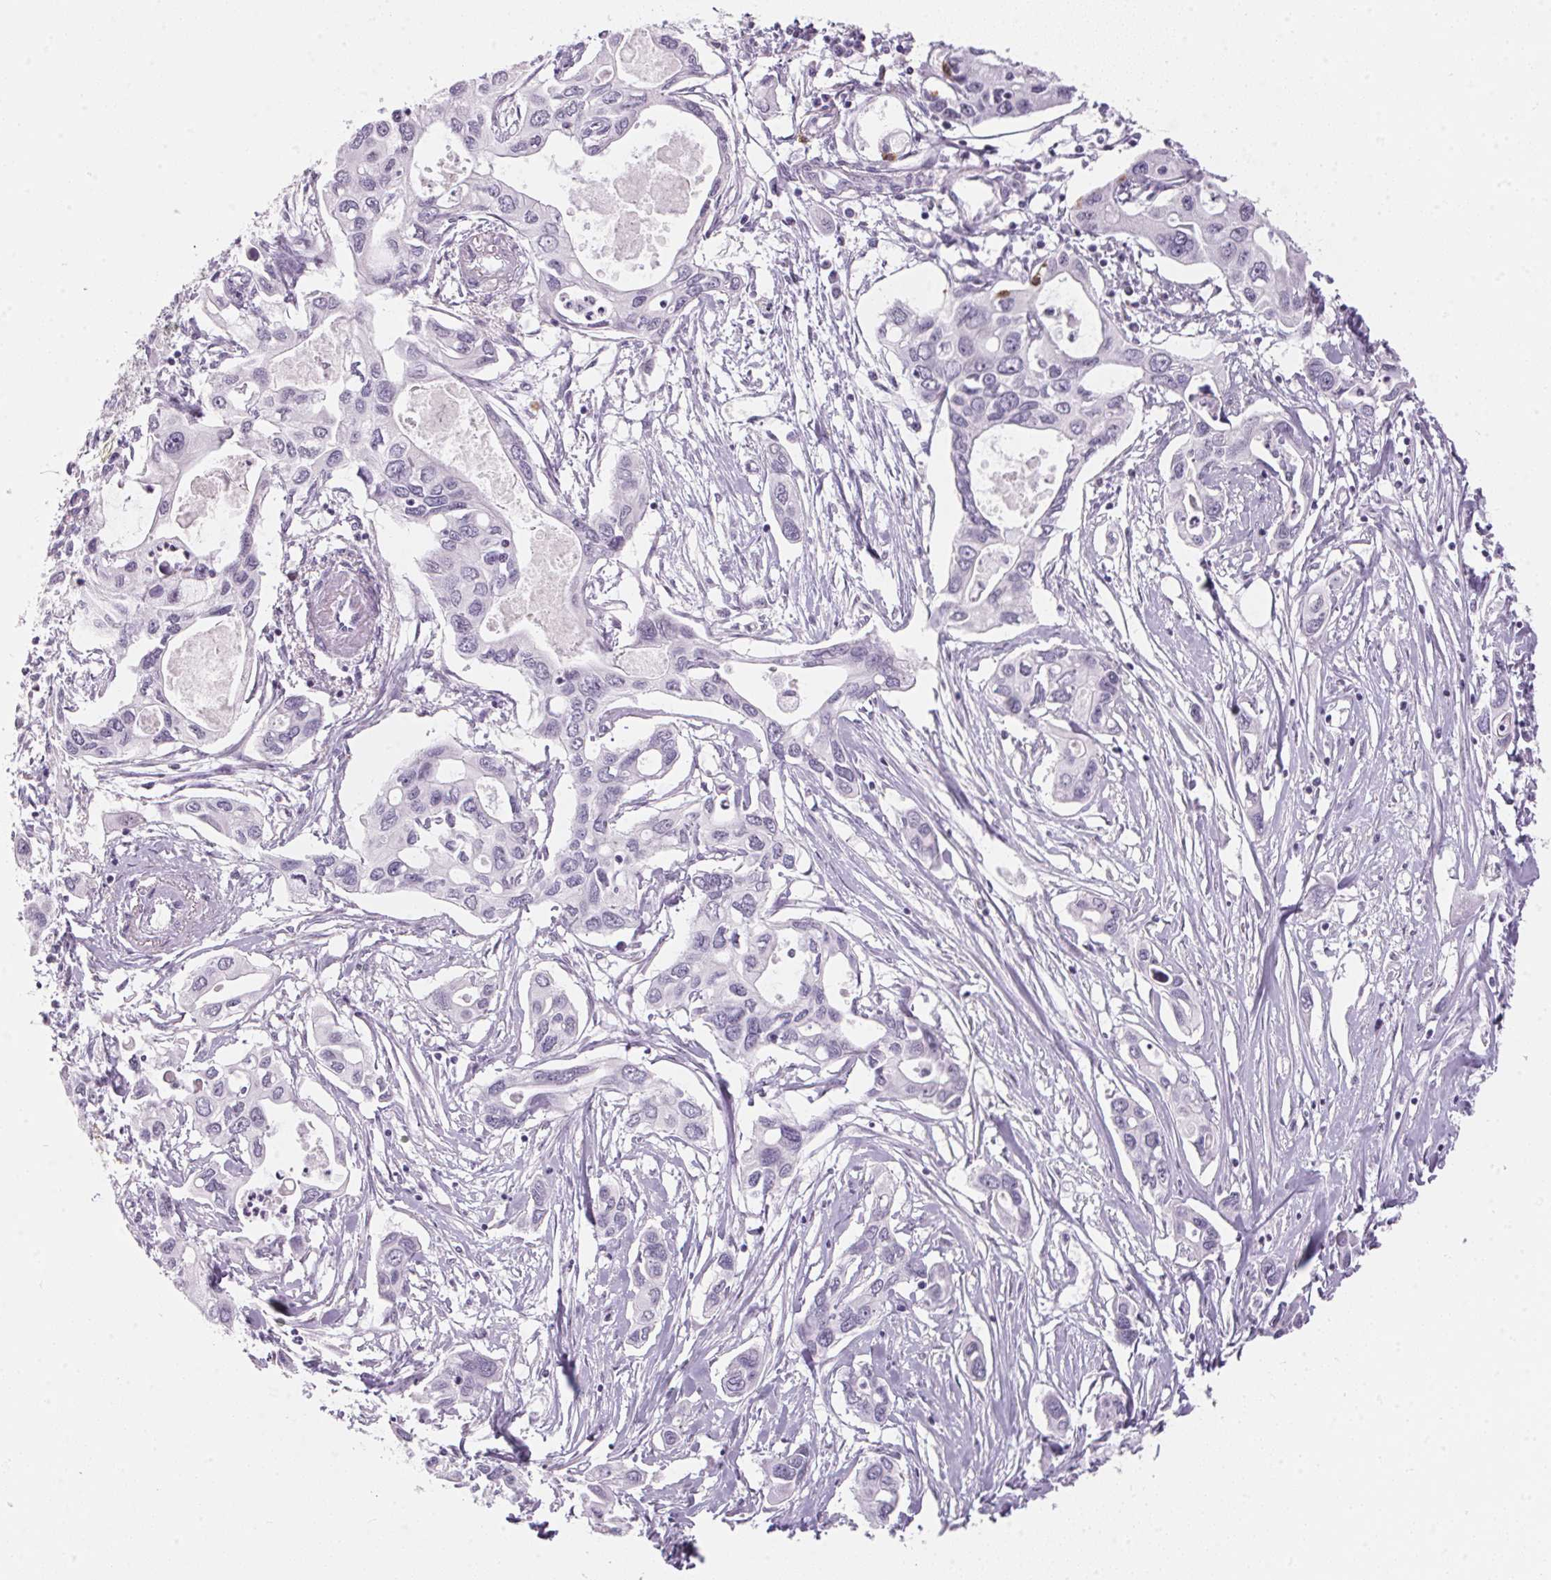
{"staining": {"intensity": "negative", "quantity": "none", "location": "none"}, "tissue": "pancreatic cancer", "cell_type": "Tumor cells", "image_type": "cancer", "snomed": [{"axis": "morphology", "description": "Adenocarcinoma, NOS"}, {"axis": "topography", "description": "Pancreas"}], "caption": "Tumor cells show no significant protein positivity in pancreatic cancer (adenocarcinoma).", "gene": "CADPS", "patient": {"sex": "male", "age": 60}}